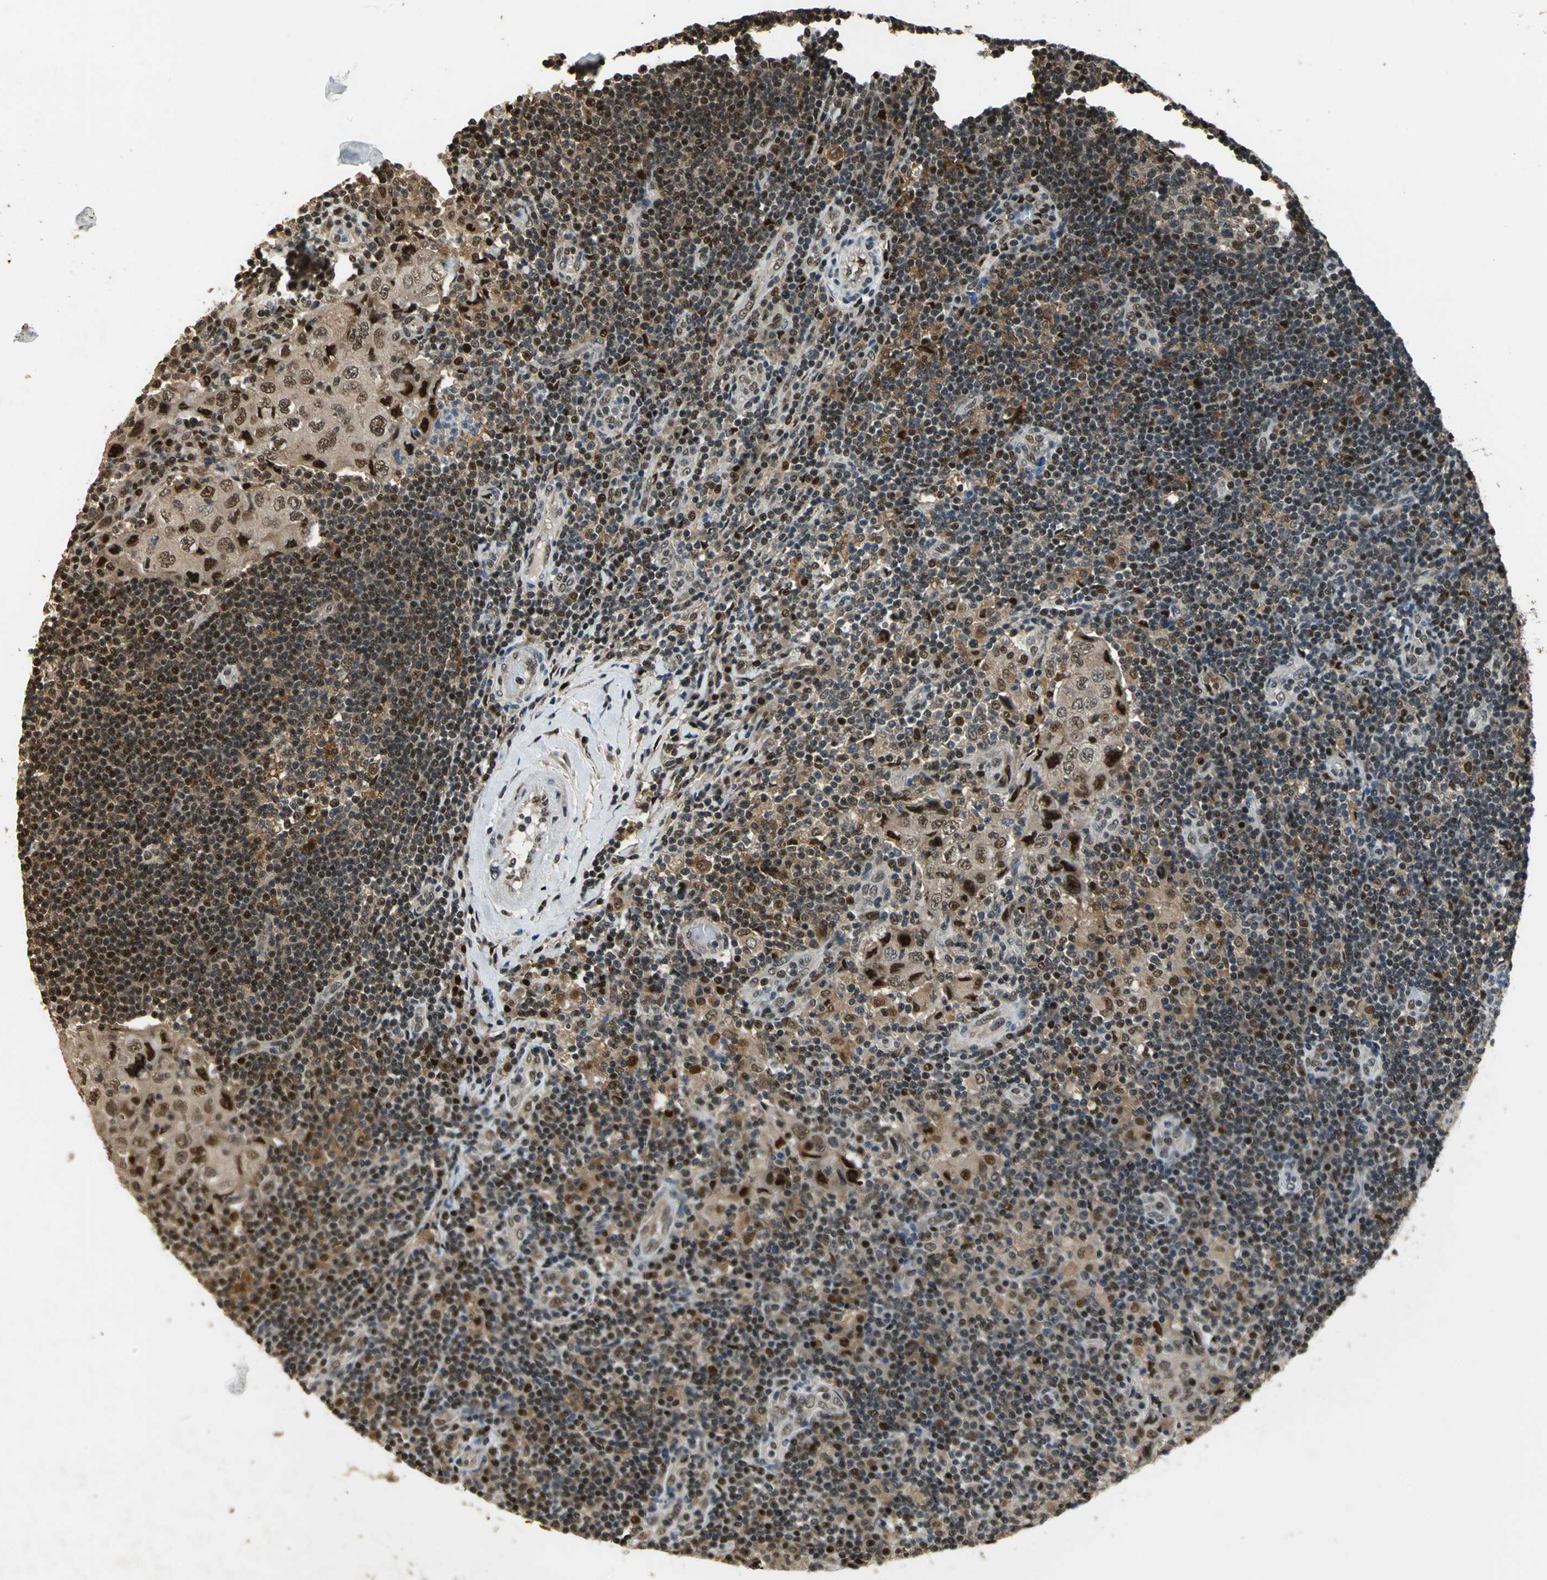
{"staining": {"intensity": "strong", "quantity": ">75%", "location": "cytoplasmic/membranous,nuclear"}, "tissue": "lymph node", "cell_type": "Germinal center cells", "image_type": "normal", "snomed": [{"axis": "morphology", "description": "Normal tissue, NOS"}, {"axis": "morphology", "description": "Squamous cell carcinoma, metastatic, NOS"}, {"axis": "topography", "description": "Lymph node"}], "caption": "IHC of benign lymph node displays high levels of strong cytoplasmic/membranous,nuclear expression in about >75% of germinal center cells.", "gene": "MIS18BP1", "patient": {"sex": "female", "age": 53}}